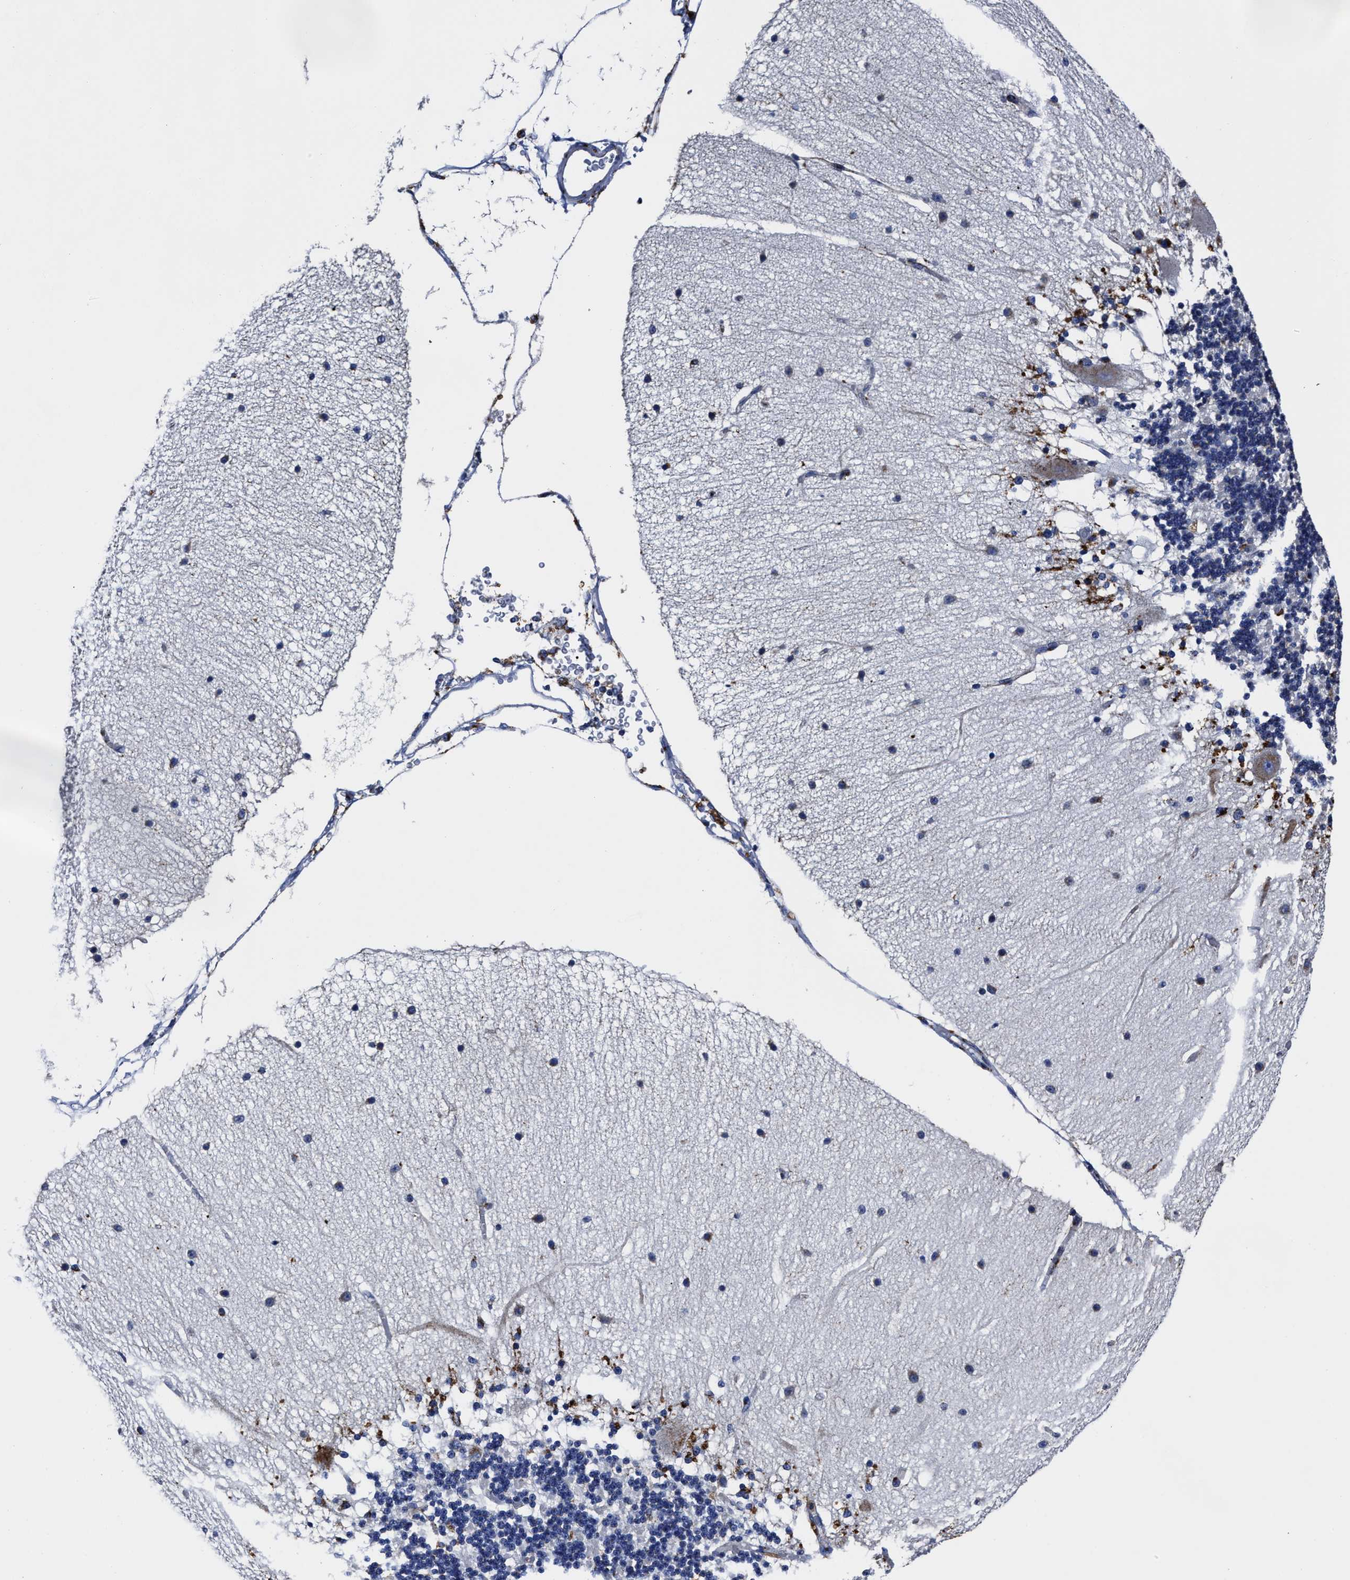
{"staining": {"intensity": "negative", "quantity": "none", "location": "none"}, "tissue": "cerebellum", "cell_type": "Cells in granular layer", "image_type": "normal", "snomed": [{"axis": "morphology", "description": "Normal tissue, NOS"}, {"axis": "topography", "description": "Cerebellum"}], "caption": "The IHC micrograph has no significant positivity in cells in granular layer of cerebellum. The staining is performed using DAB brown chromogen with nuclei counter-stained in using hematoxylin.", "gene": "LAMTOR4", "patient": {"sex": "female", "age": 54}}